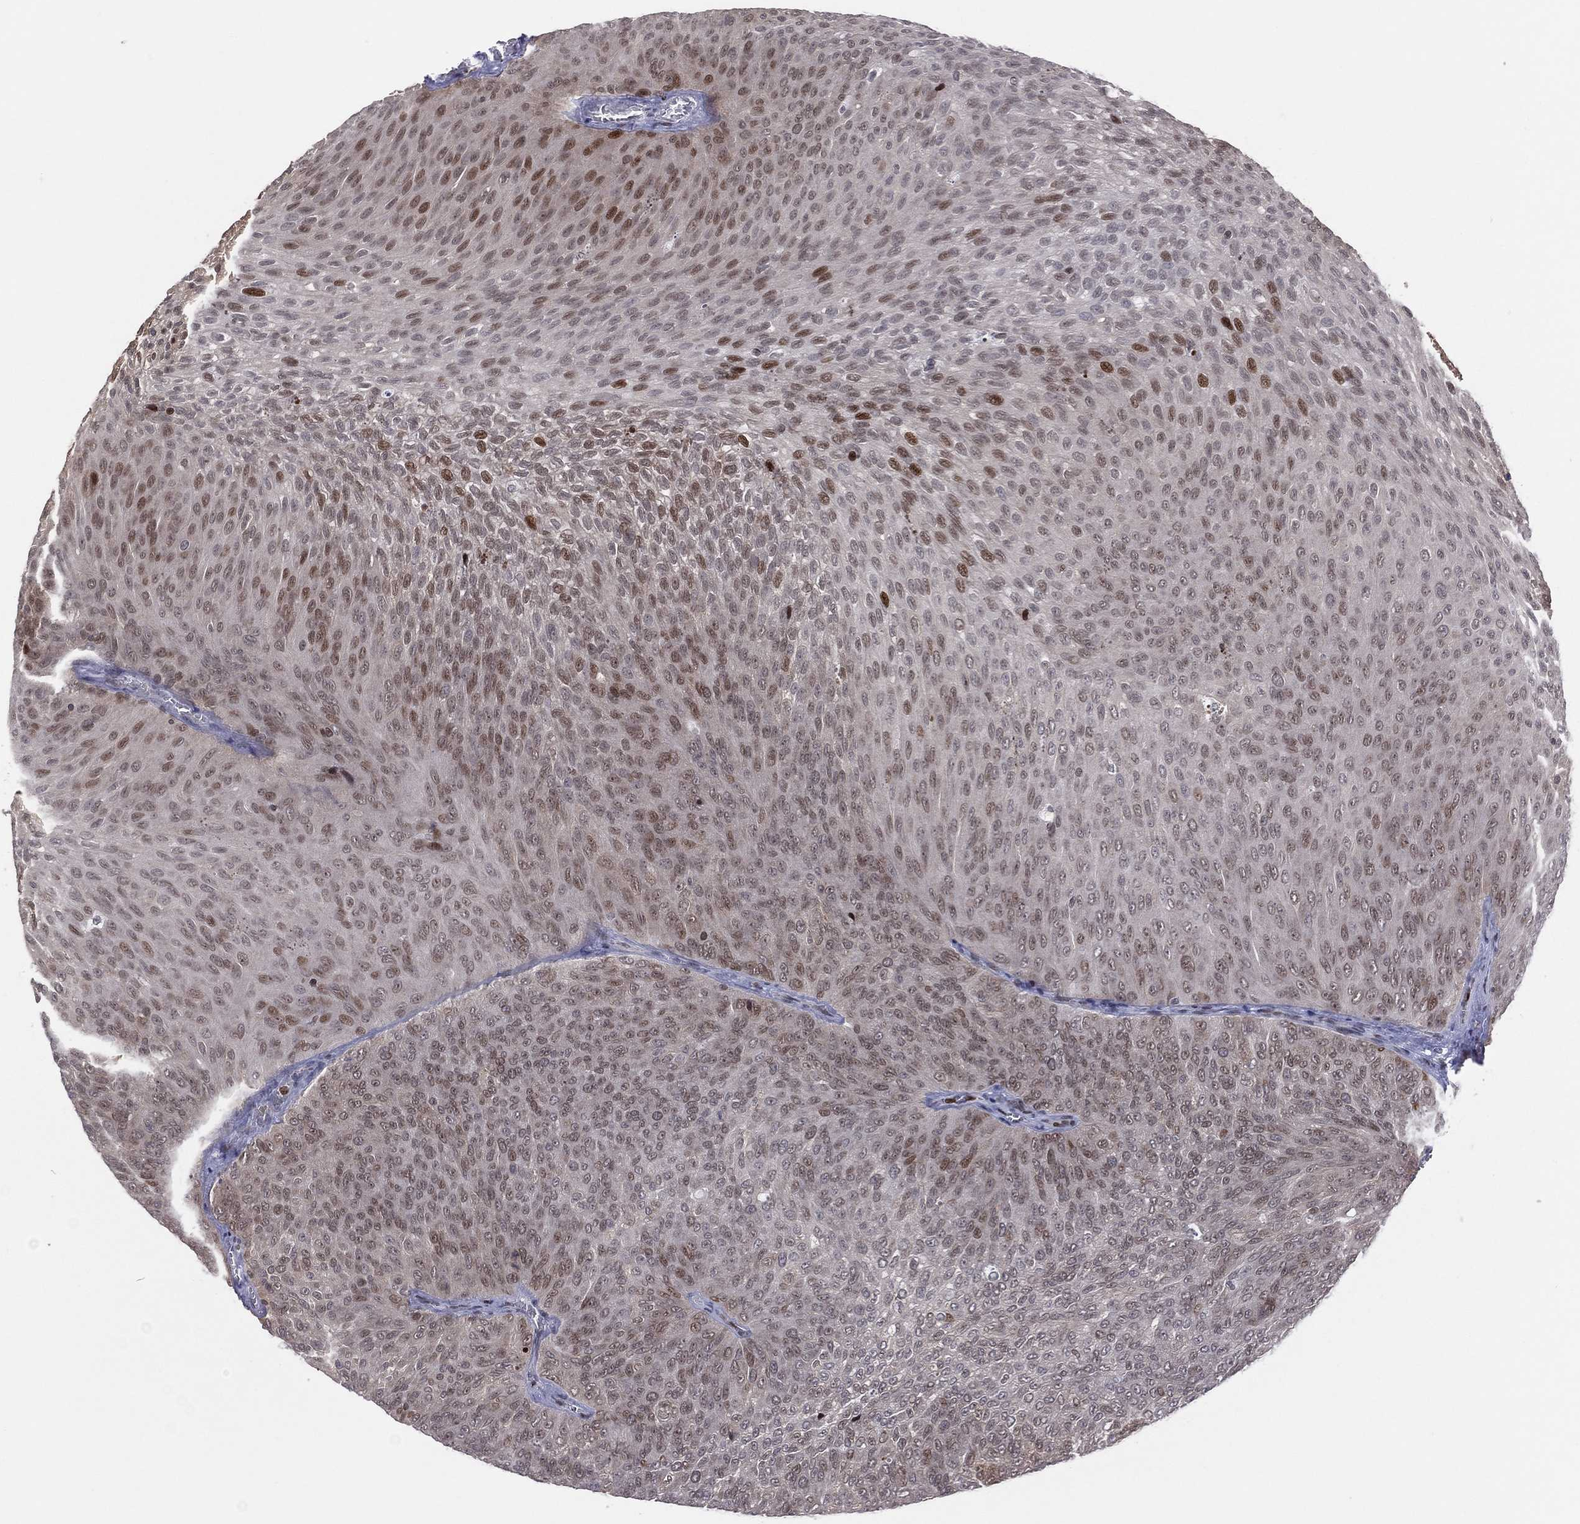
{"staining": {"intensity": "moderate", "quantity": "<25%", "location": "nuclear"}, "tissue": "urothelial cancer", "cell_type": "Tumor cells", "image_type": "cancer", "snomed": [{"axis": "morphology", "description": "Urothelial carcinoma, Low grade"}, {"axis": "topography", "description": "Urinary bladder"}], "caption": "DAB immunohistochemical staining of human urothelial cancer shows moderate nuclear protein expression in about <25% of tumor cells.", "gene": "DBF4B", "patient": {"sex": "male", "age": 78}}